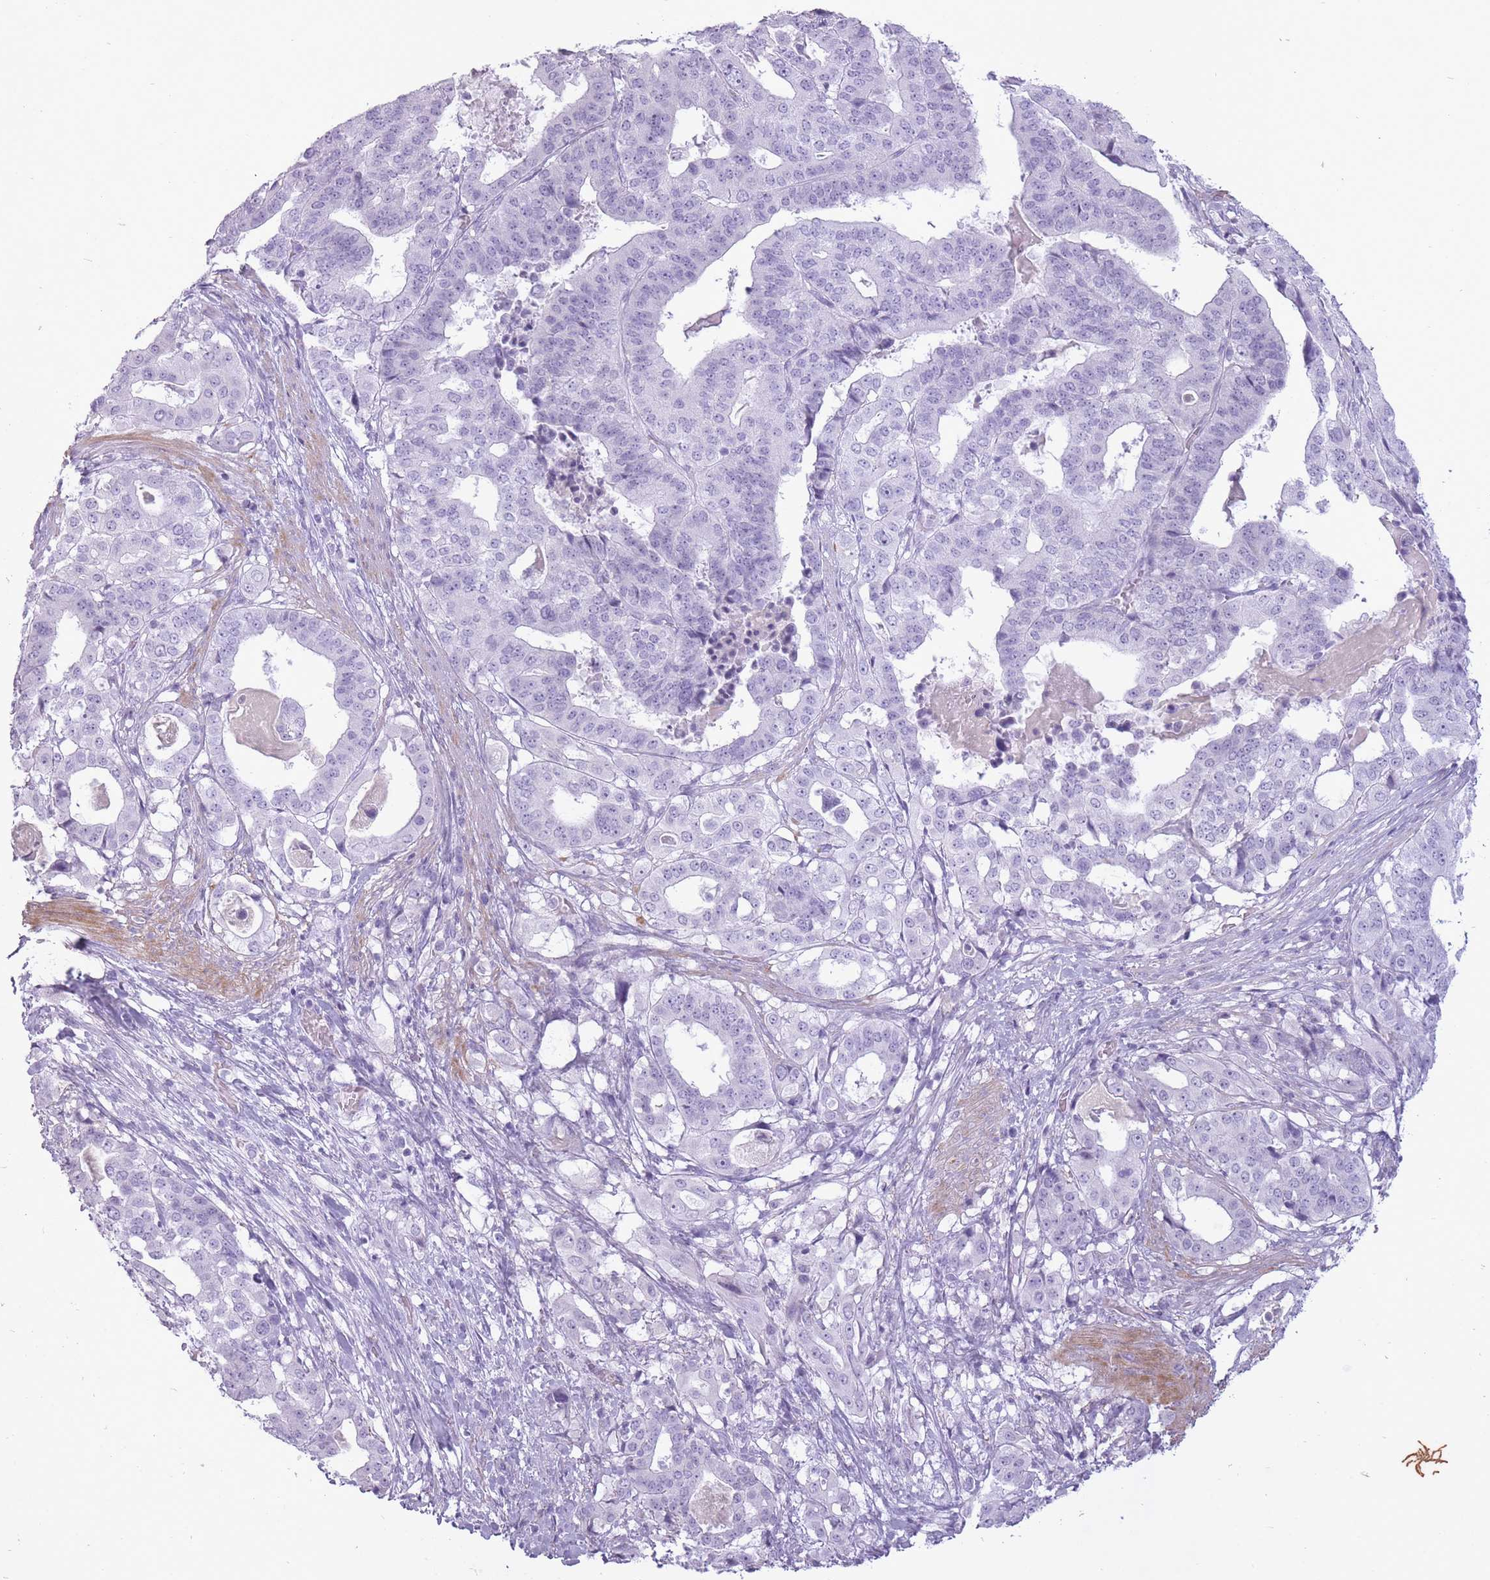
{"staining": {"intensity": "negative", "quantity": "none", "location": "none"}, "tissue": "stomach cancer", "cell_type": "Tumor cells", "image_type": "cancer", "snomed": [{"axis": "morphology", "description": "Adenocarcinoma, NOS"}, {"axis": "topography", "description": "Stomach"}], "caption": "The immunohistochemistry (IHC) histopathology image has no significant expression in tumor cells of stomach cancer tissue.", "gene": "RFX4", "patient": {"sex": "male", "age": 48}}